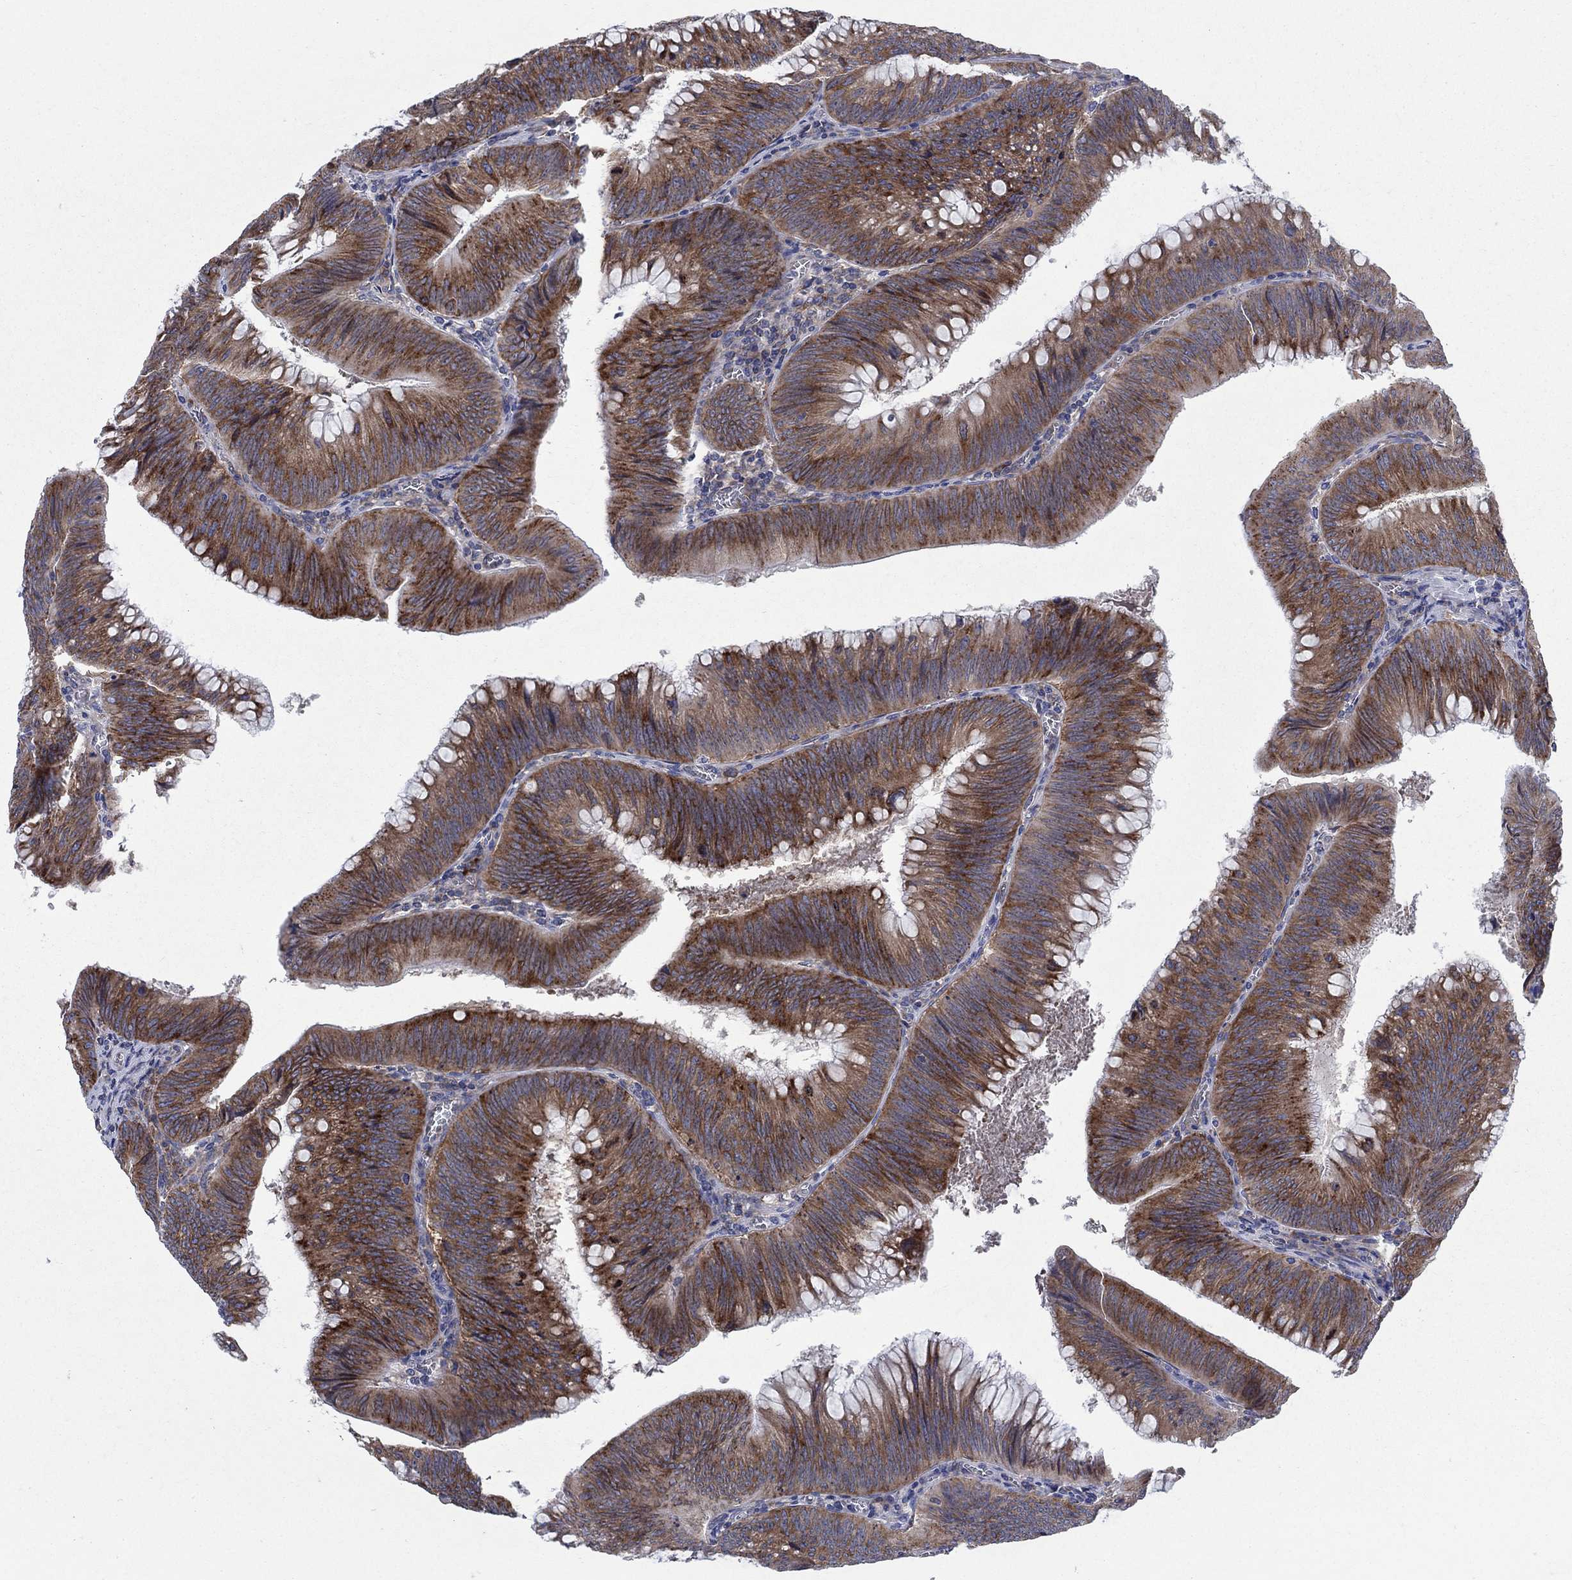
{"staining": {"intensity": "strong", "quantity": ">75%", "location": "cytoplasmic/membranous"}, "tissue": "colorectal cancer", "cell_type": "Tumor cells", "image_type": "cancer", "snomed": [{"axis": "morphology", "description": "Adenocarcinoma, NOS"}, {"axis": "topography", "description": "Rectum"}], "caption": "This is a micrograph of IHC staining of colorectal cancer, which shows strong staining in the cytoplasmic/membranous of tumor cells.", "gene": "TMEM59", "patient": {"sex": "female", "age": 72}}